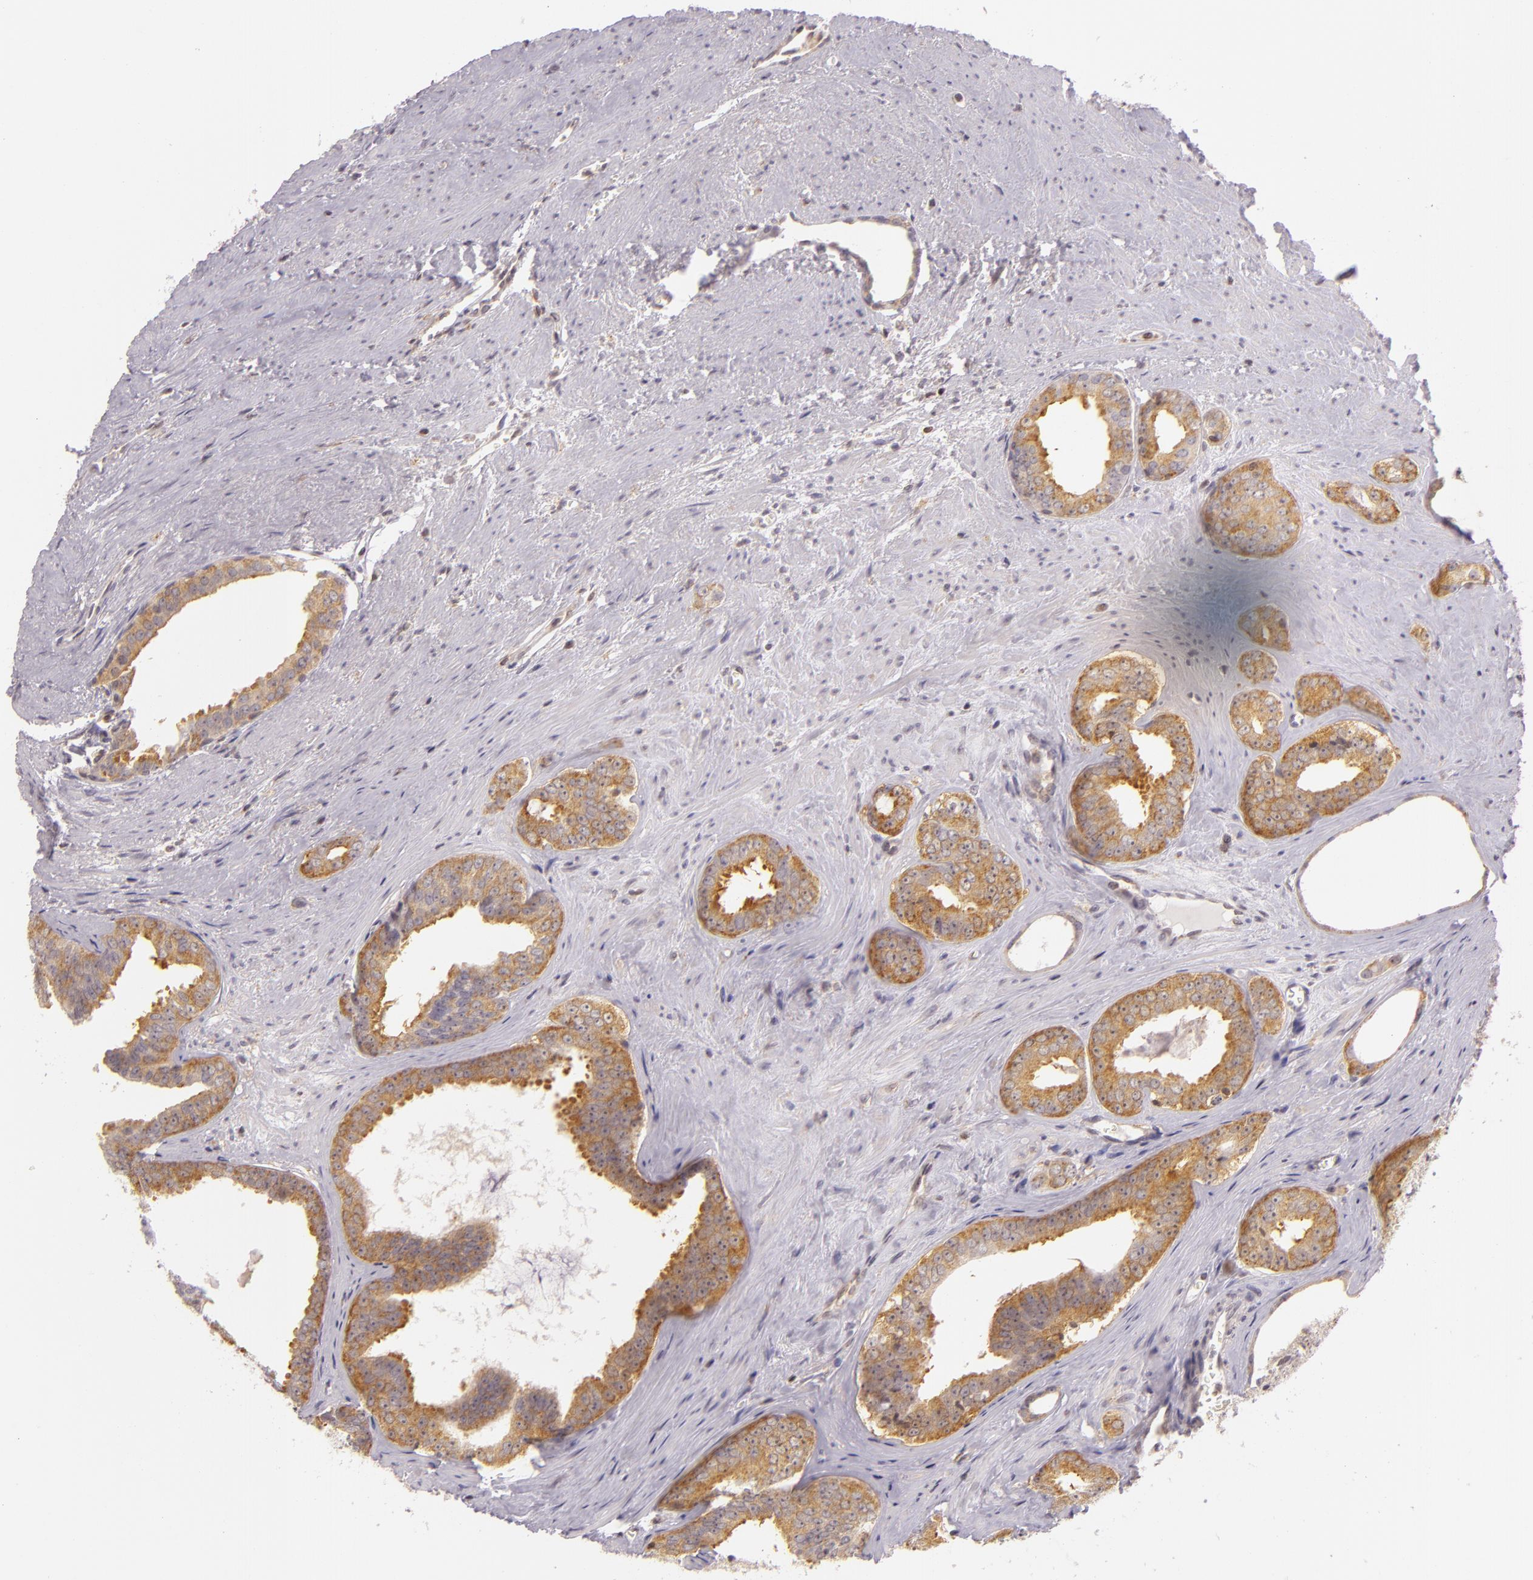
{"staining": {"intensity": "moderate", "quantity": ">75%", "location": "cytoplasmic/membranous"}, "tissue": "prostate cancer", "cell_type": "Tumor cells", "image_type": "cancer", "snomed": [{"axis": "morphology", "description": "Adenocarcinoma, Medium grade"}, {"axis": "topography", "description": "Prostate"}], "caption": "Immunohistochemistry (IHC) photomicrograph of neoplastic tissue: human prostate cancer (medium-grade adenocarcinoma) stained using IHC demonstrates medium levels of moderate protein expression localized specifically in the cytoplasmic/membranous of tumor cells, appearing as a cytoplasmic/membranous brown color.", "gene": "IMPDH1", "patient": {"sex": "male", "age": 79}}